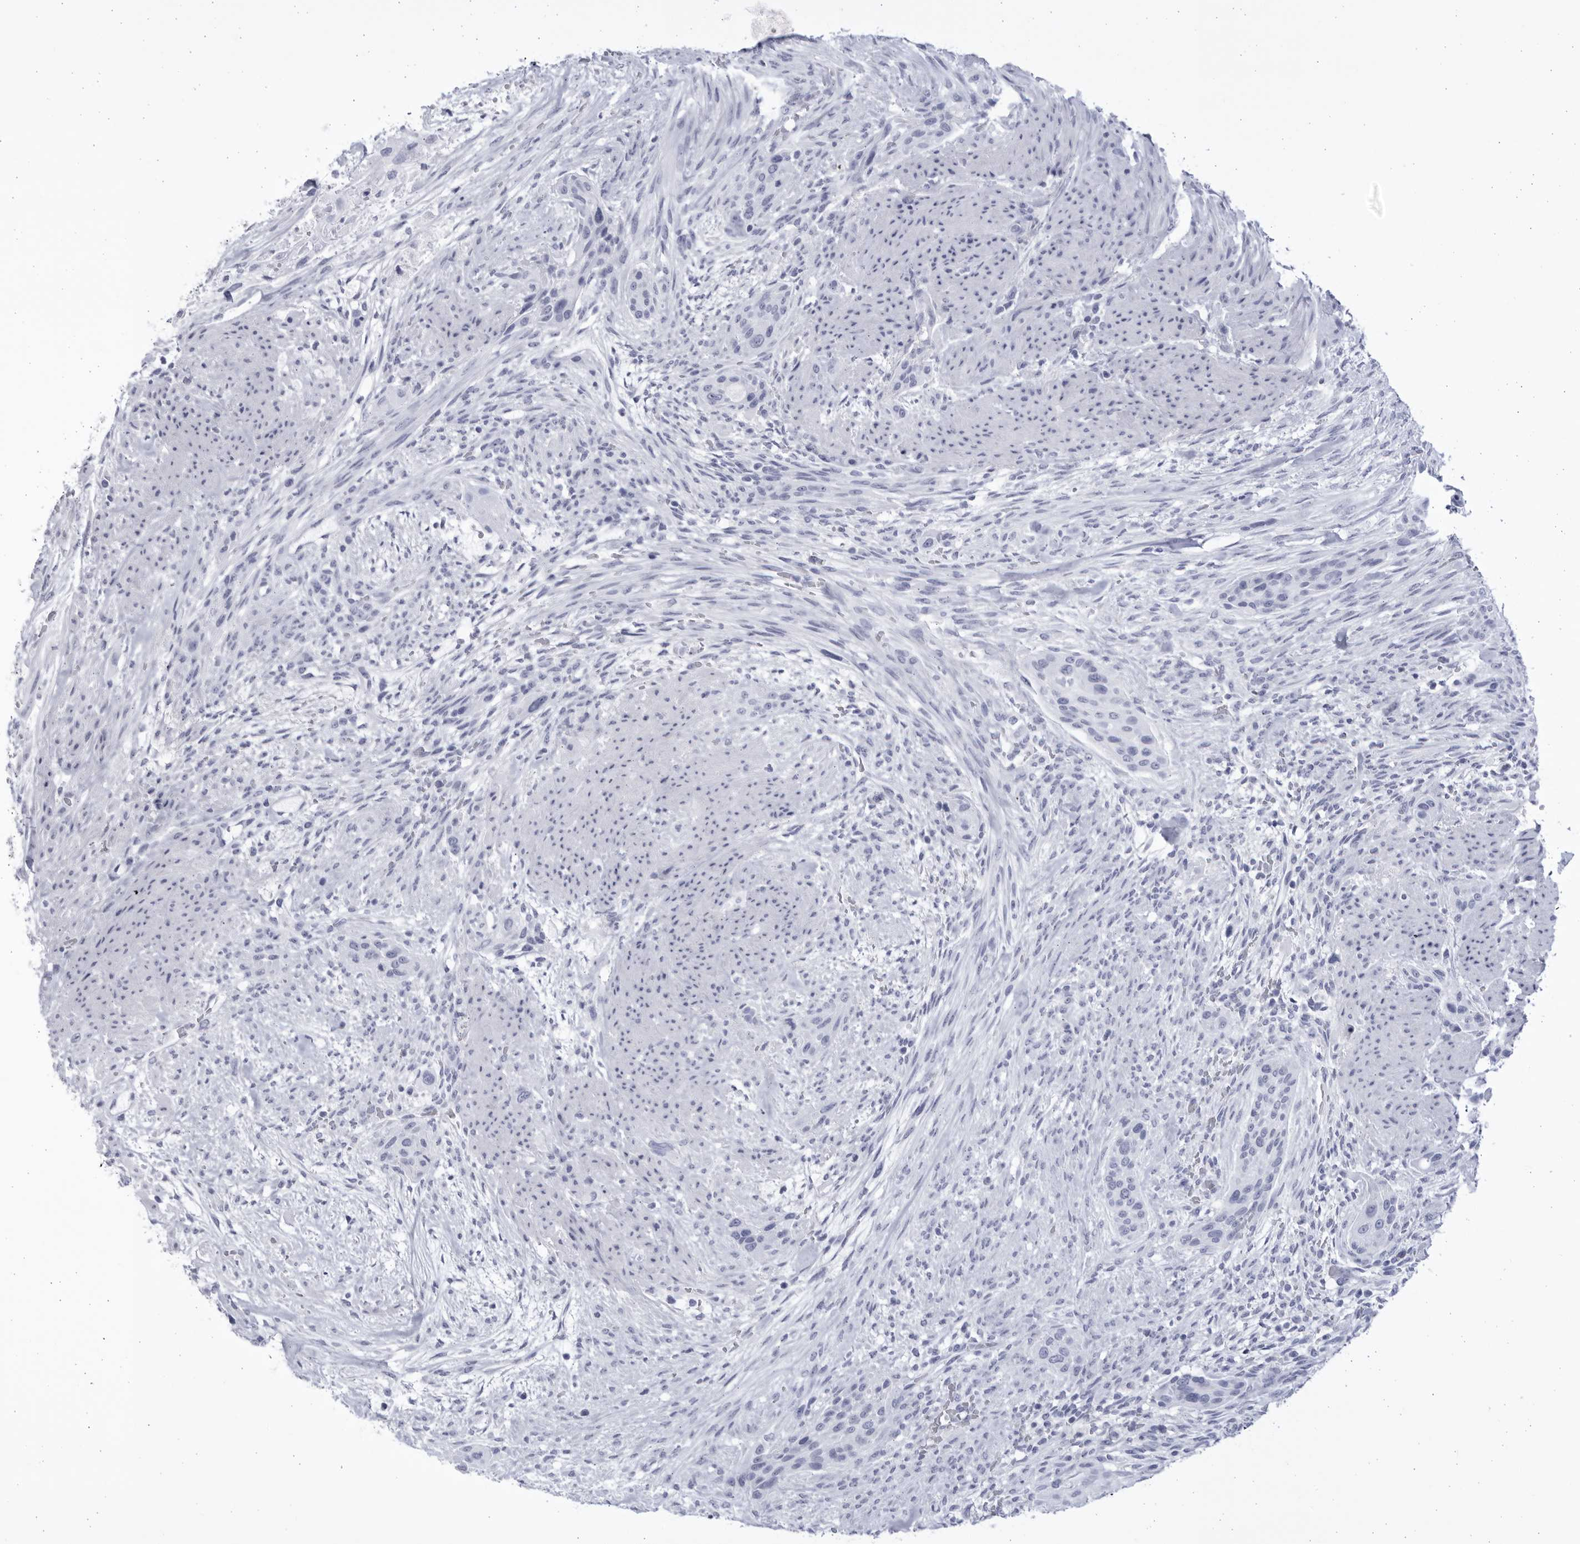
{"staining": {"intensity": "negative", "quantity": "none", "location": "none"}, "tissue": "urothelial cancer", "cell_type": "Tumor cells", "image_type": "cancer", "snomed": [{"axis": "morphology", "description": "Urothelial carcinoma, High grade"}, {"axis": "topography", "description": "Urinary bladder"}], "caption": "An image of urothelial carcinoma (high-grade) stained for a protein reveals no brown staining in tumor cells.", "gene": "CCDC181", "patient": {"sex": "male", "age": 35}}